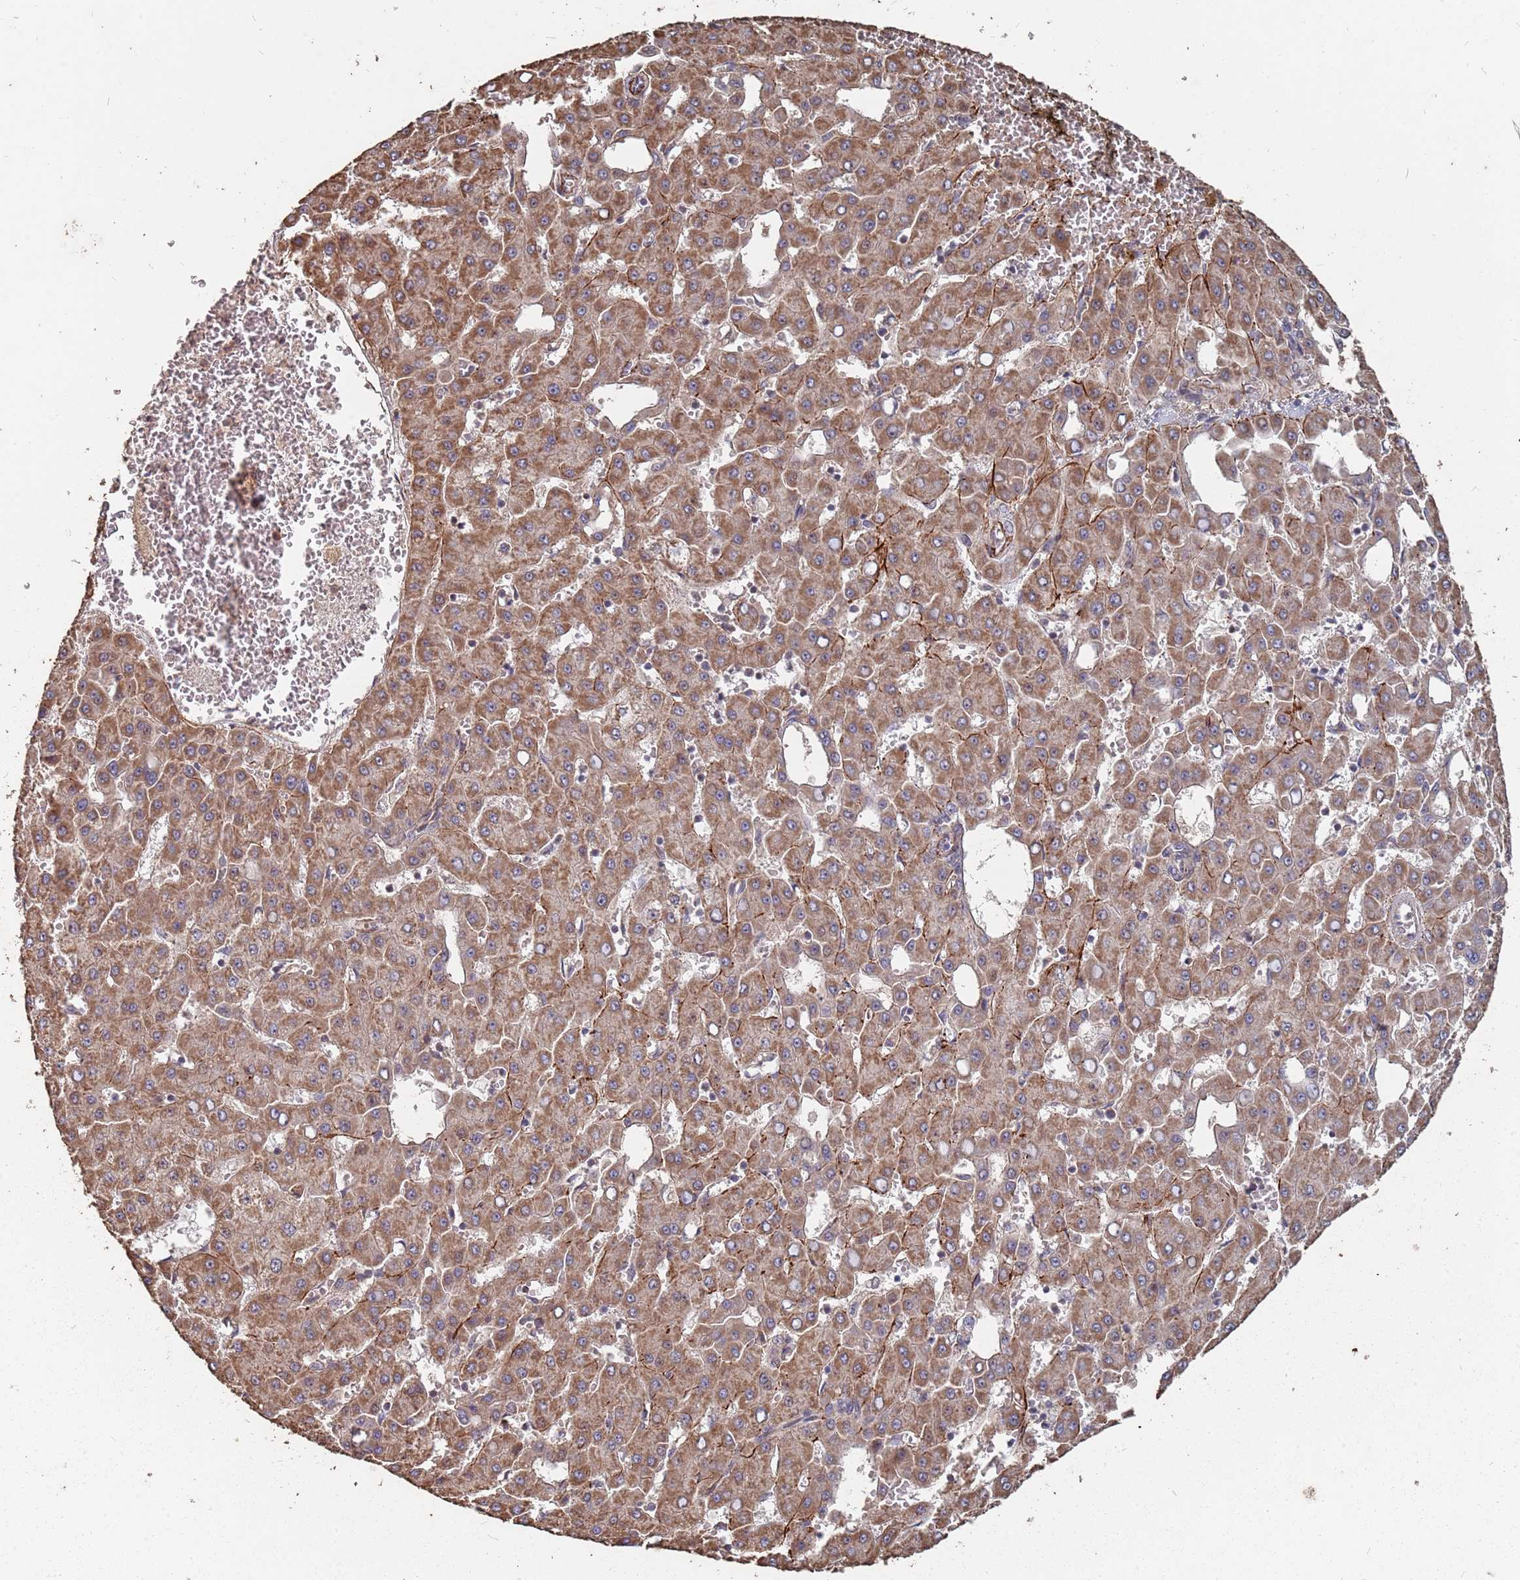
{"staining": {"intensity": "moderate", "quantity": ">75%", "location": "cytoplasmic/membranous"}, "tissue": "liver cancer", "cell_type": "Tumor cells", "image_type": "cancer", "snomed": [{"axis": "morphology", "description": "Carcinoma, Hepatocellular, NOS"}, {"axis": "topography", "description": "Liver"}], "caption": "High-magnification brightfield microscopy of hepatocellular carcinoma (liver) stained with DAB (3,3'-diaminobenzidine) (brown) and counterstained with hematoxylin (blue). tumor cells exhibit moderate cytoplasmic/membranous expression is present in approximately>75% of cells.", "gene": "PRORP", "patient": {"sex": "male", "age": 47}}